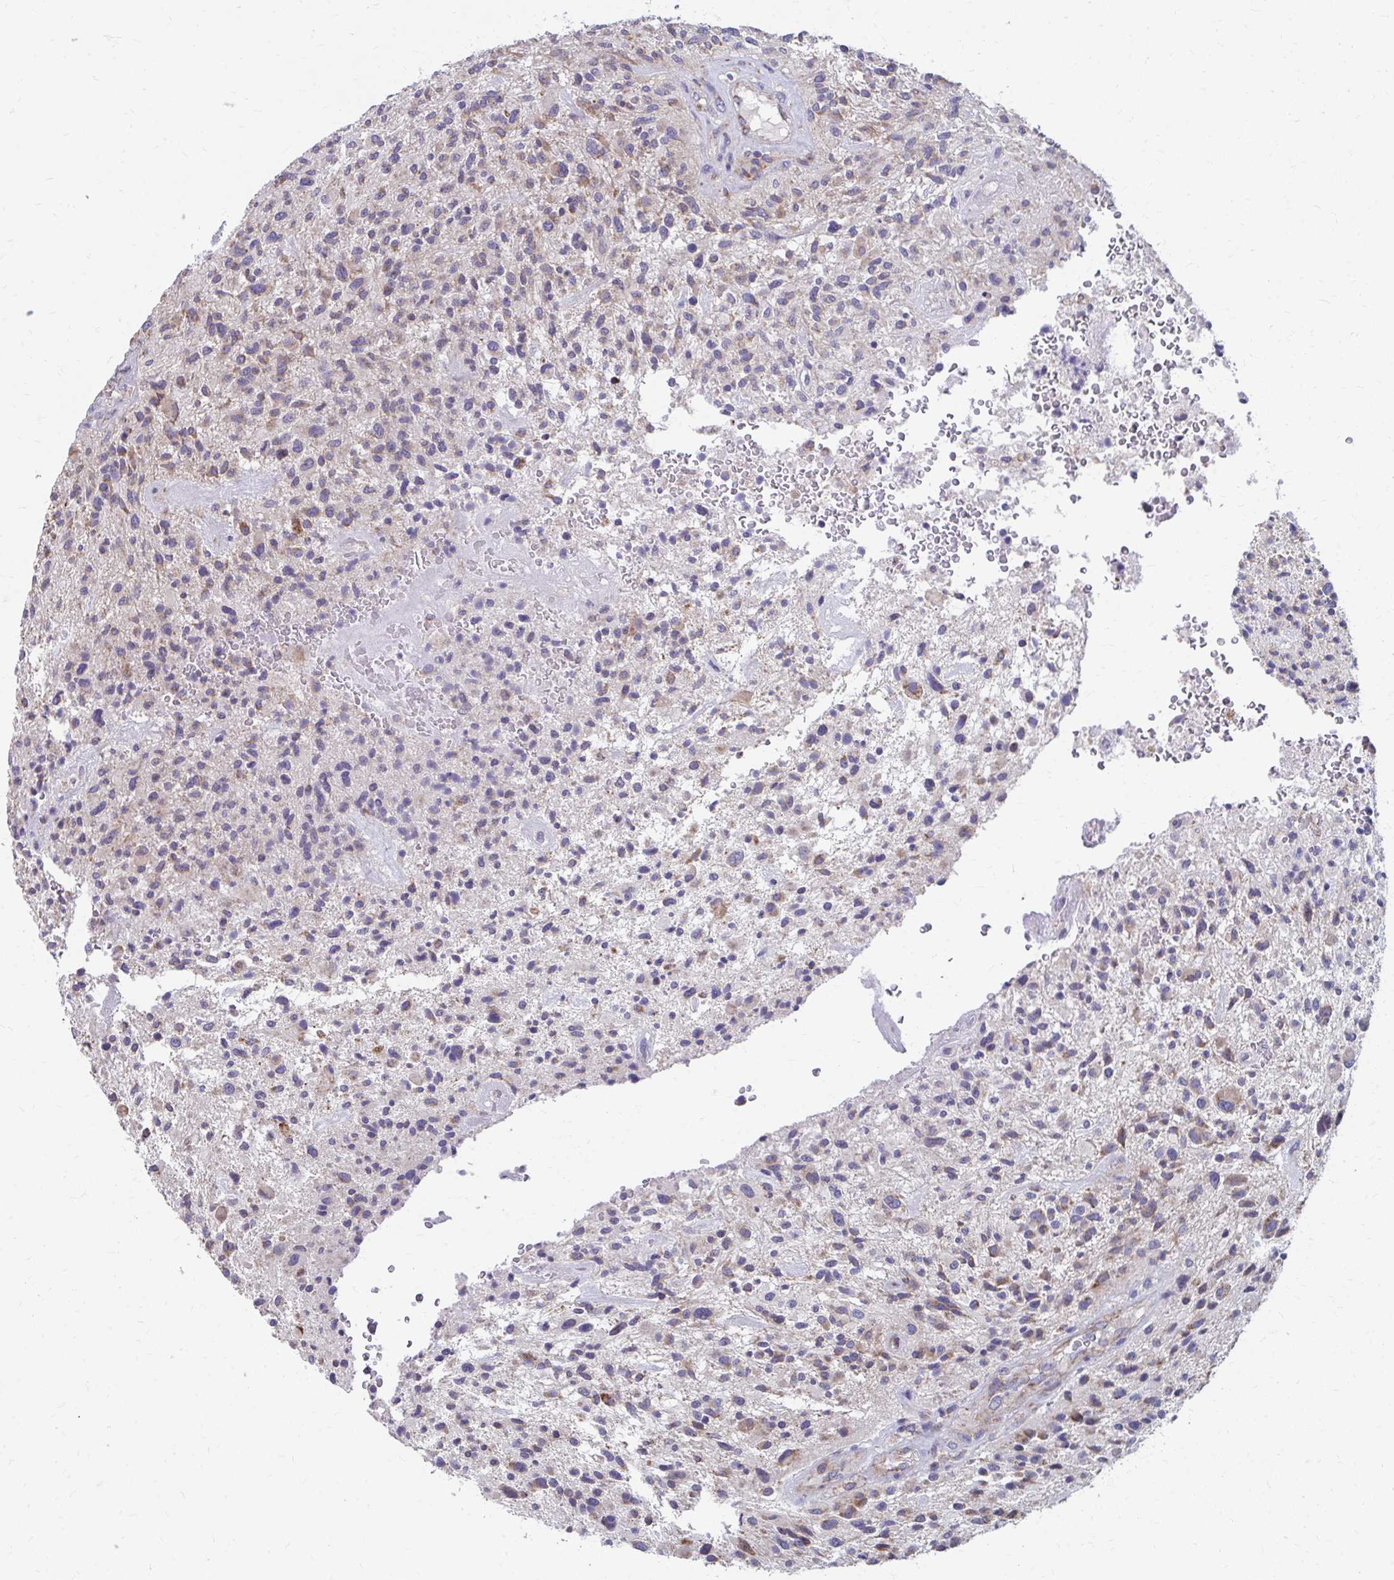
{"staining": {"intensity": "weak", "quantity": "<25%", "location": "cytoplasmic/membranous"}, "tissue": "glioma", "cell_type": "Tumor cells", "image_type": "cancer", "snomed": [{"axis": "morphology", "description": "Glioma, malignant, High grade"}, {"axis": "topography", "description": "Brain"}], "caption": "Tumor cells are negative for protein expression in human malignant glioma (high-grade).", "gene": "RCC1L", "patient": {"sex": "male", "age": 47}}